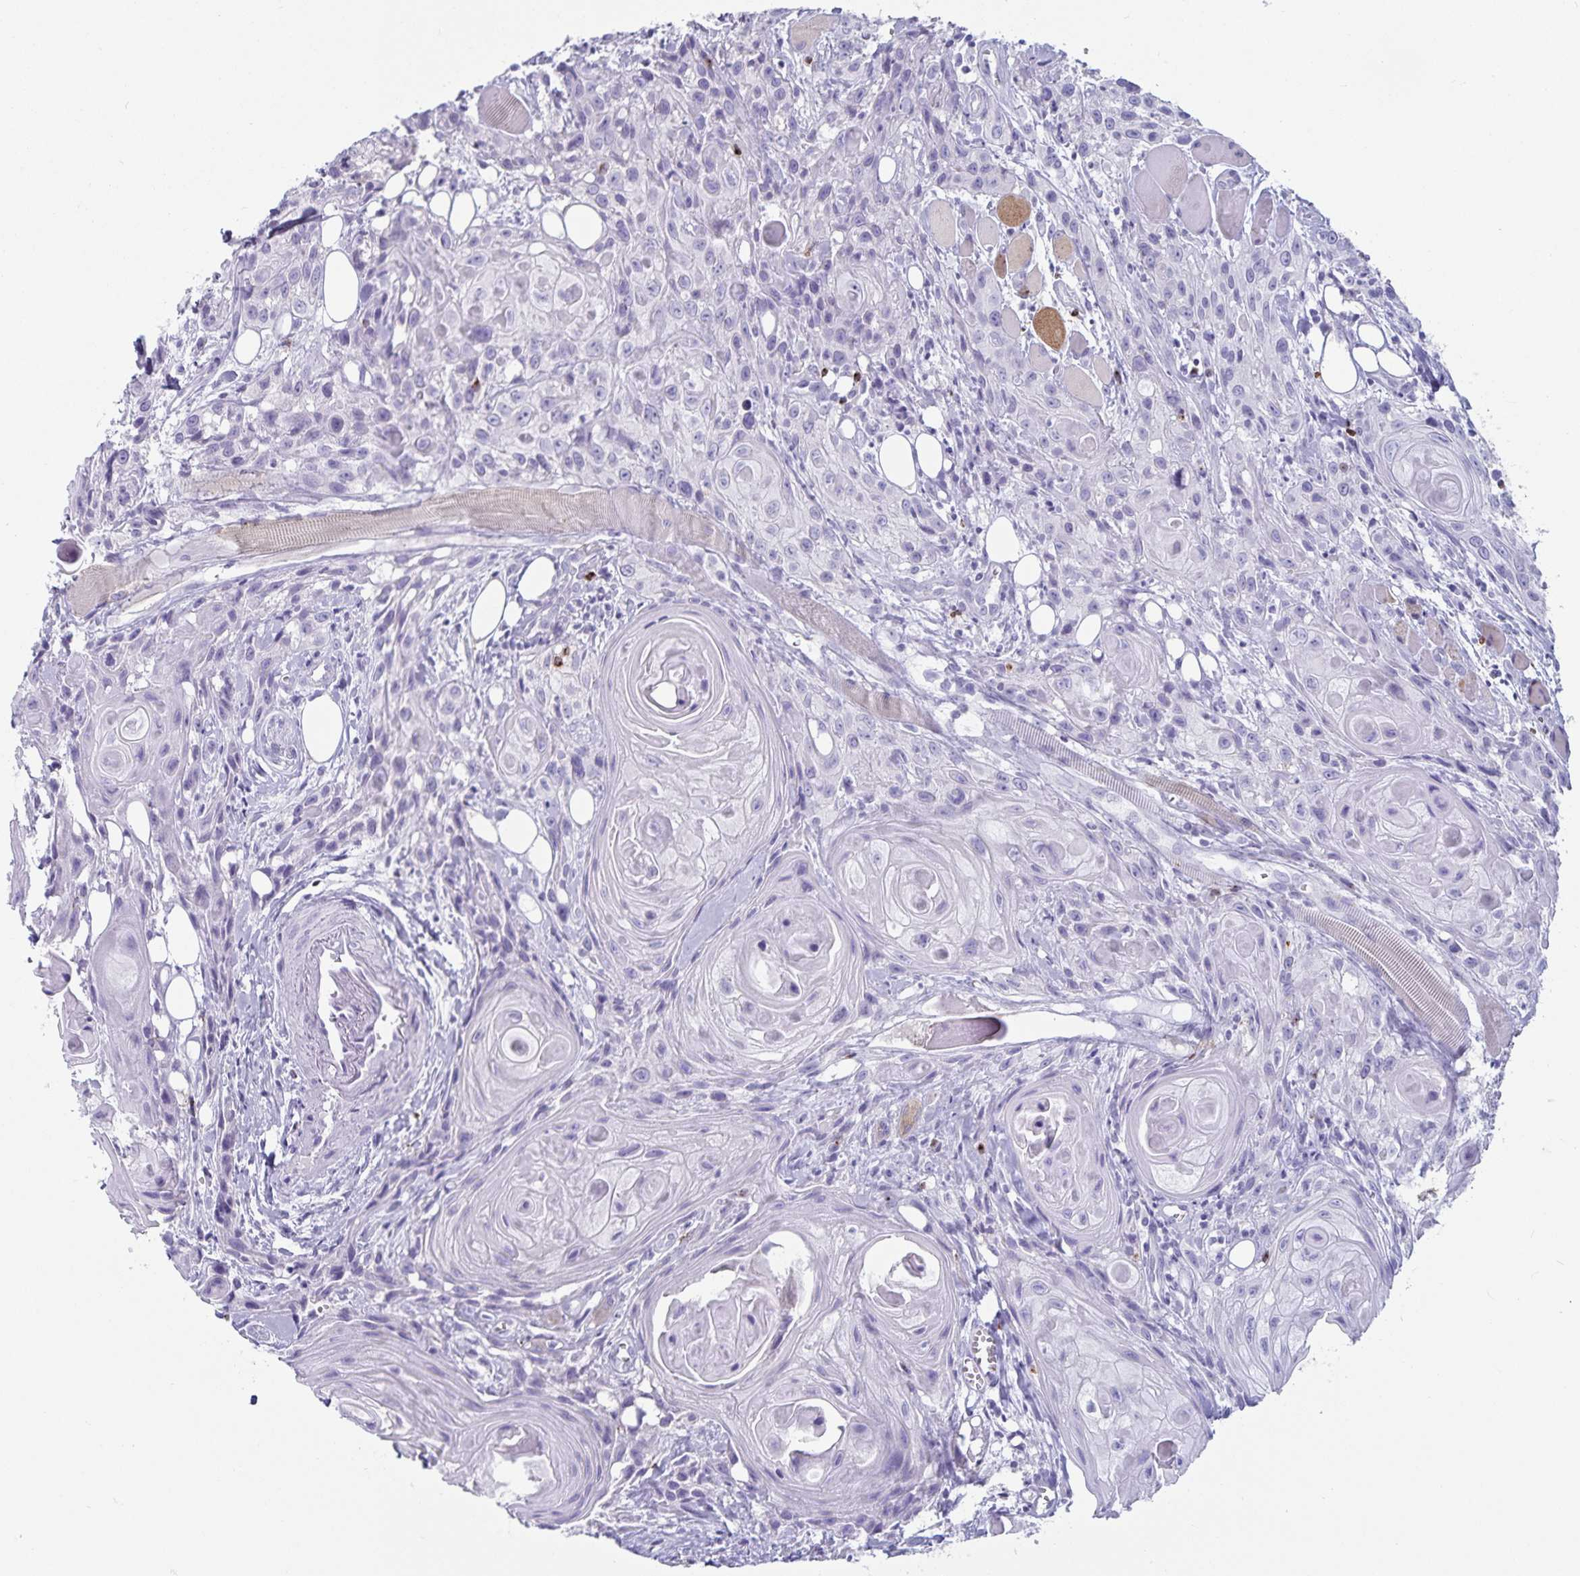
{"staining": {"intensity": "negative", "quantity": "none", "location": "none"}, "tissue": "head and neck cancer", "cell_type": "Tumor cells", "image_type": "cancer", "snomed": [{"axis": "morphology", "description": "Squamous cell carcinoma, NOS"}, {"axis": "topography", "description": "Oral tissue"}, {"axis": "topography", "description": "Head-Neck"}], "caption": "Immunohistochemistry micrograph of neoplastic tissue: head and neck cancer stained with DAB demonstrates no significant protein positivity in tumor cells.", "gene": "GNLY", "patient": {"sex": "male", "age": 58}}